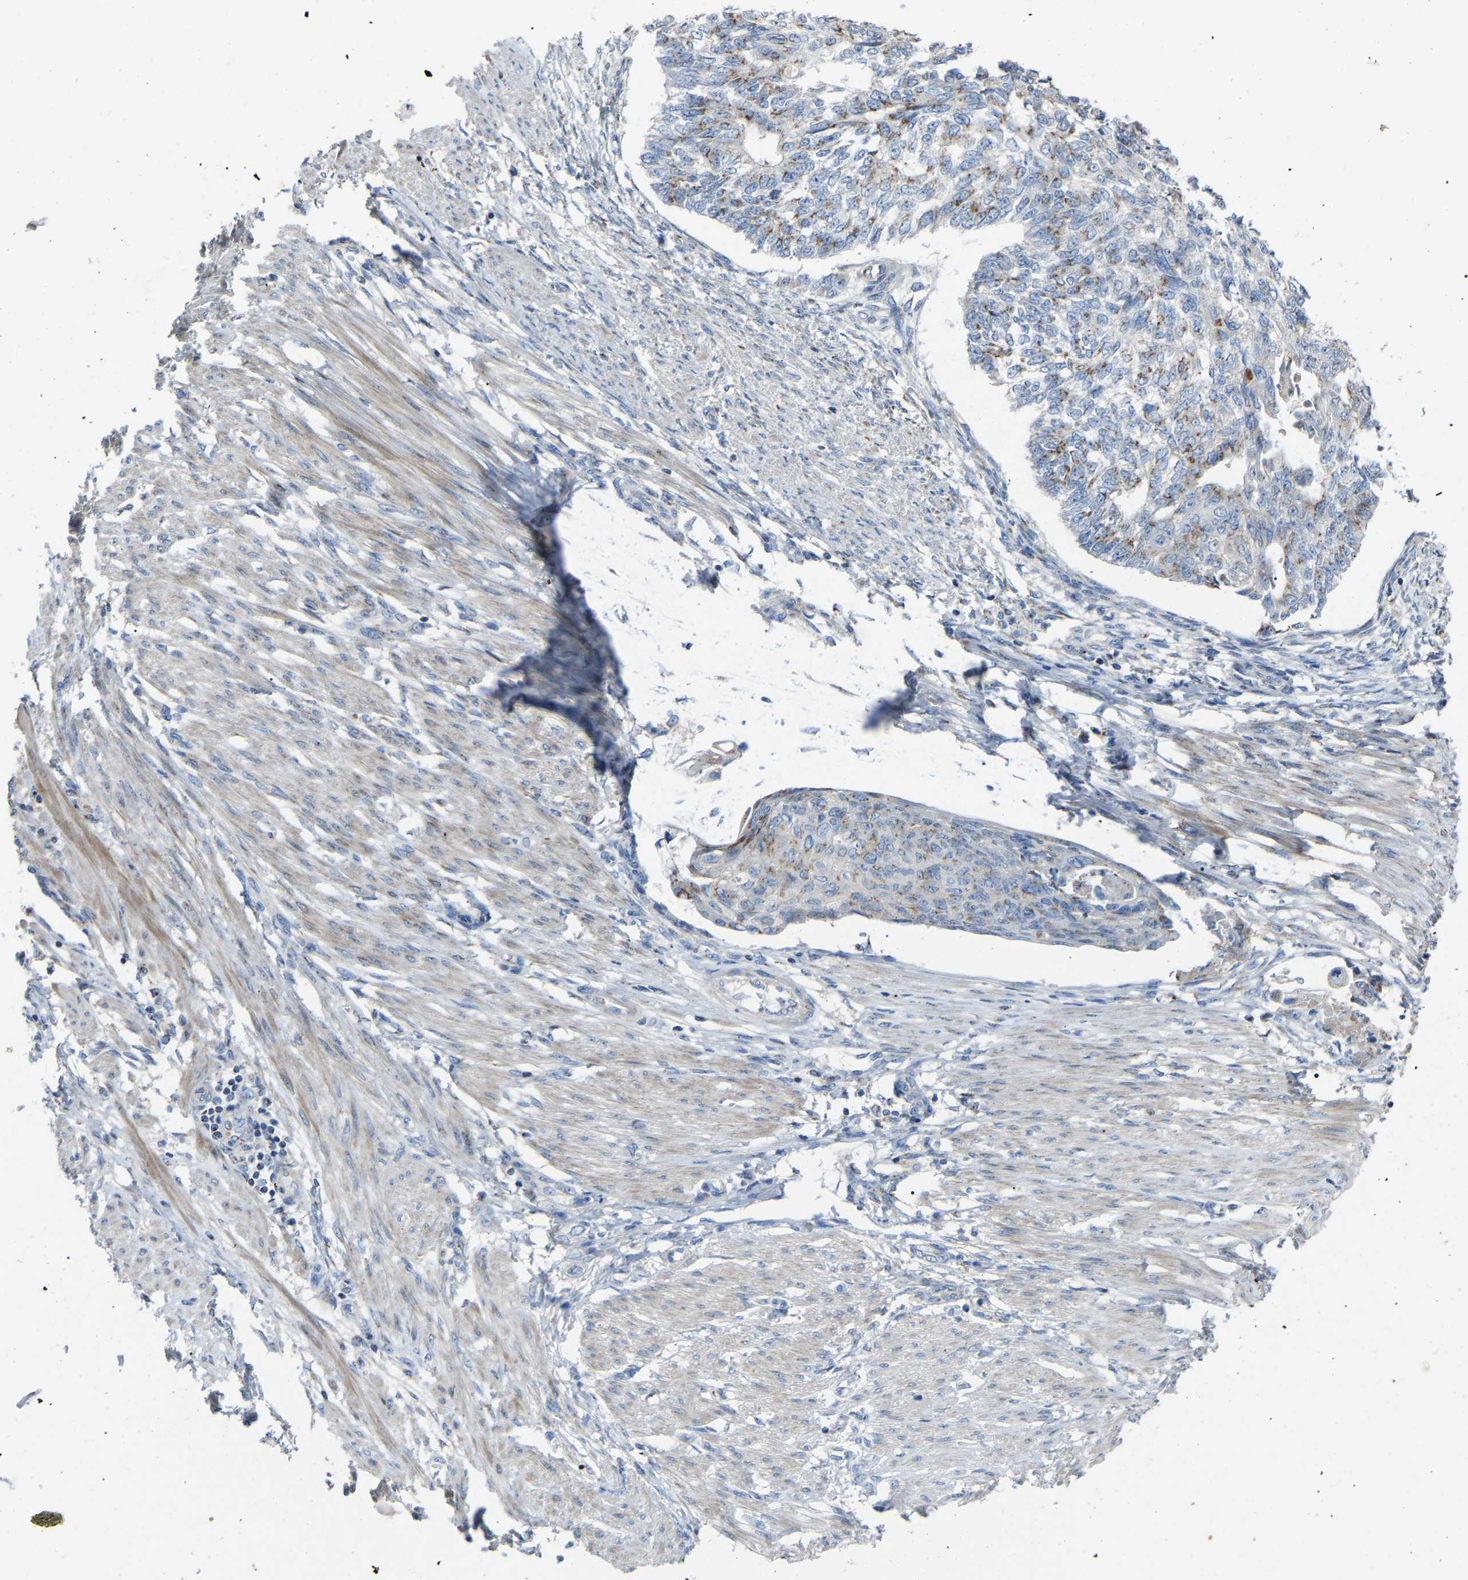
{"staining": {"intensity": "moderate", "quantity": "<25%", "location": "cytoplasmic/membranous"}, "tissue": "endometrial cancer", "cell_type": "Tumor cells", "image_type": "cancer", "snomed": [{"axis": "morphology", "description": "Adenocarcinoma, NOS"}, {"axis": "topography", "description": "Endometrium"}], "caption": "An image of human endometrial adenocarcinoma stained for a protein demonstrates moderate cytoplasmic/membranous brown staining in tumor cells. (DAB IHC, brown staining for protein, blue staining for nuclei).", "gene": "CANT1", "patient": {"sex": "female", "age": 32}}